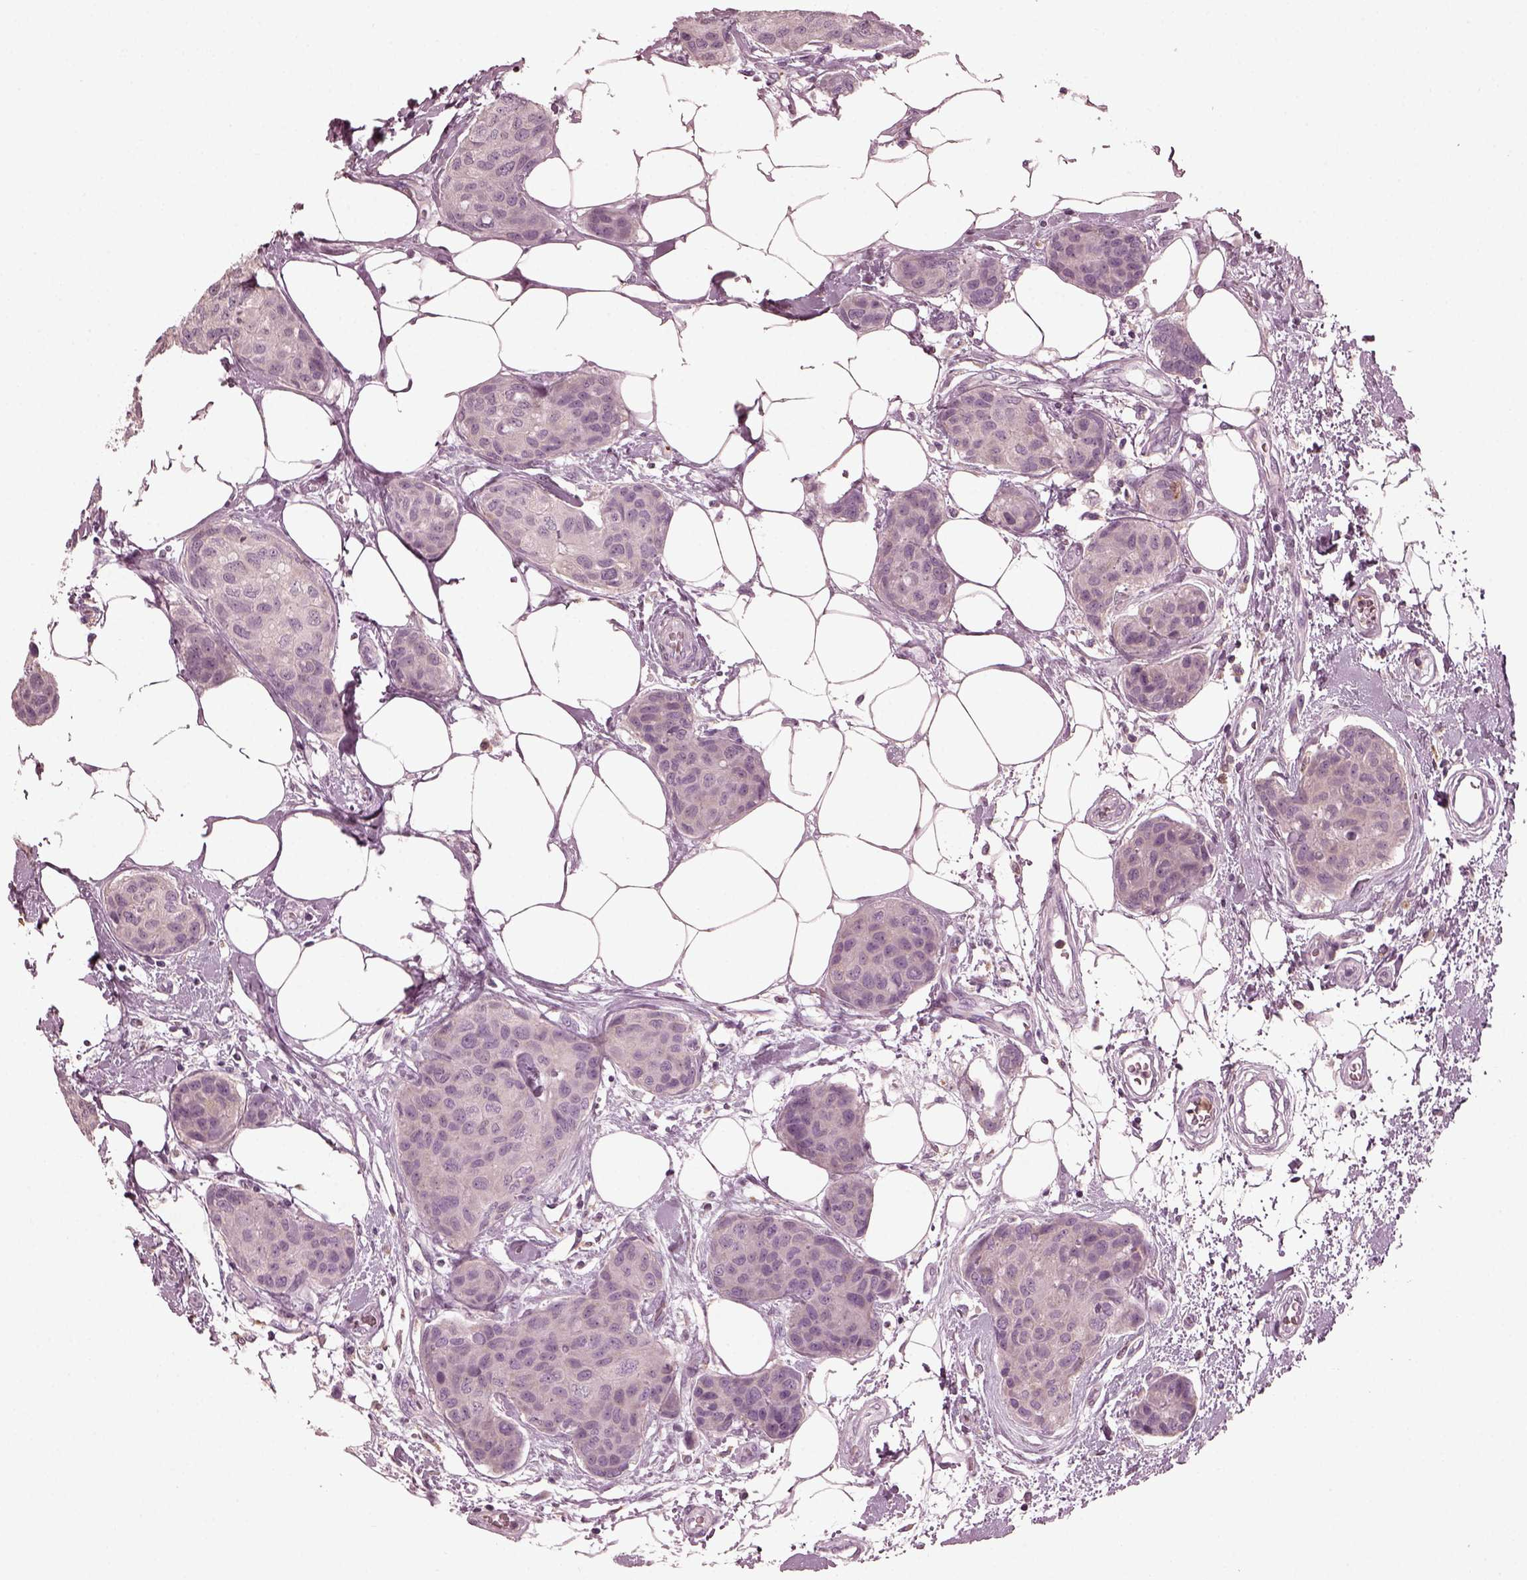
{"staining": {"intensity": "negative", "quantity": "none", "location": "none"}, "tissue": "breast cancer", "cell_type": "Tumor cells", "image_type": "cancer", "snomed": [{"axis": "morphology", "description": "Duct carcinoma"}, {"axis": "topography", "description": "Breast"}], "caption": "This is an IHC image of breast cancer (invasive ductal carcinoma). There is no expression in tumor cells.", "gene": "PSTPIP2", "patient": {"sex": "female", "age": 80}}